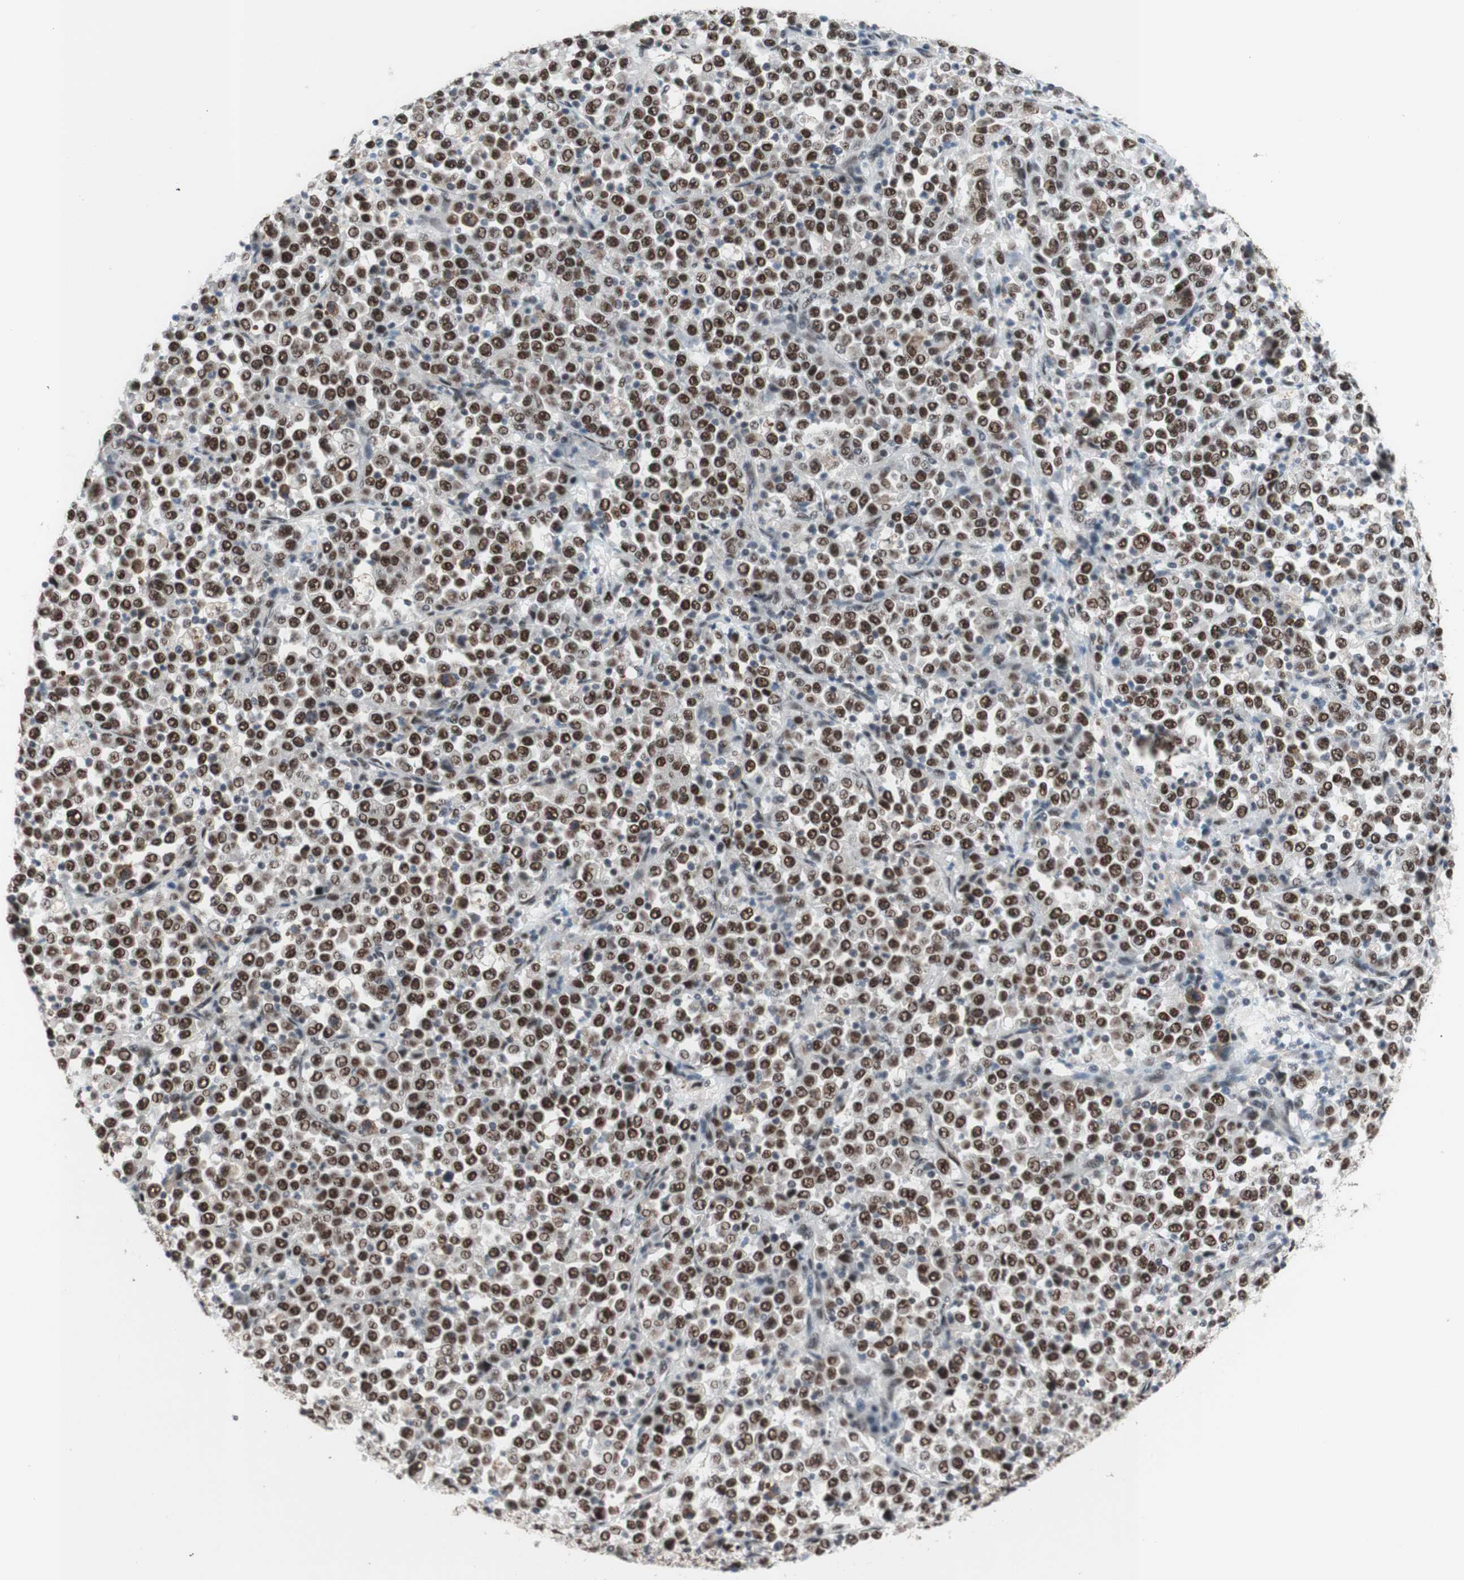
{"staining": {"intensity": "strong", "quantity": ">75%", "location": "nuclear"}, "tissue": "stomach cancer", "cell_type": "Tumor cells", "image_type": "cancer", "snomed": [{"axis": "morphology", "description": "Normal tissue, NOS"}, {"axis": "morphology", "description": "Adenocarcinoma, NOS"}, {"axis": "topography", "description": "Stomach, upper"}, {"axis": "topography", "description": "Stomach"}], "caption": "Adenocarcinoma (stomach) stained for a protein (brown) demonstrates strong nuclear positive expression in about >75% of tumor cells.", "gene": "PRPF19", "patient": {"sex": "male", "age": 59}}